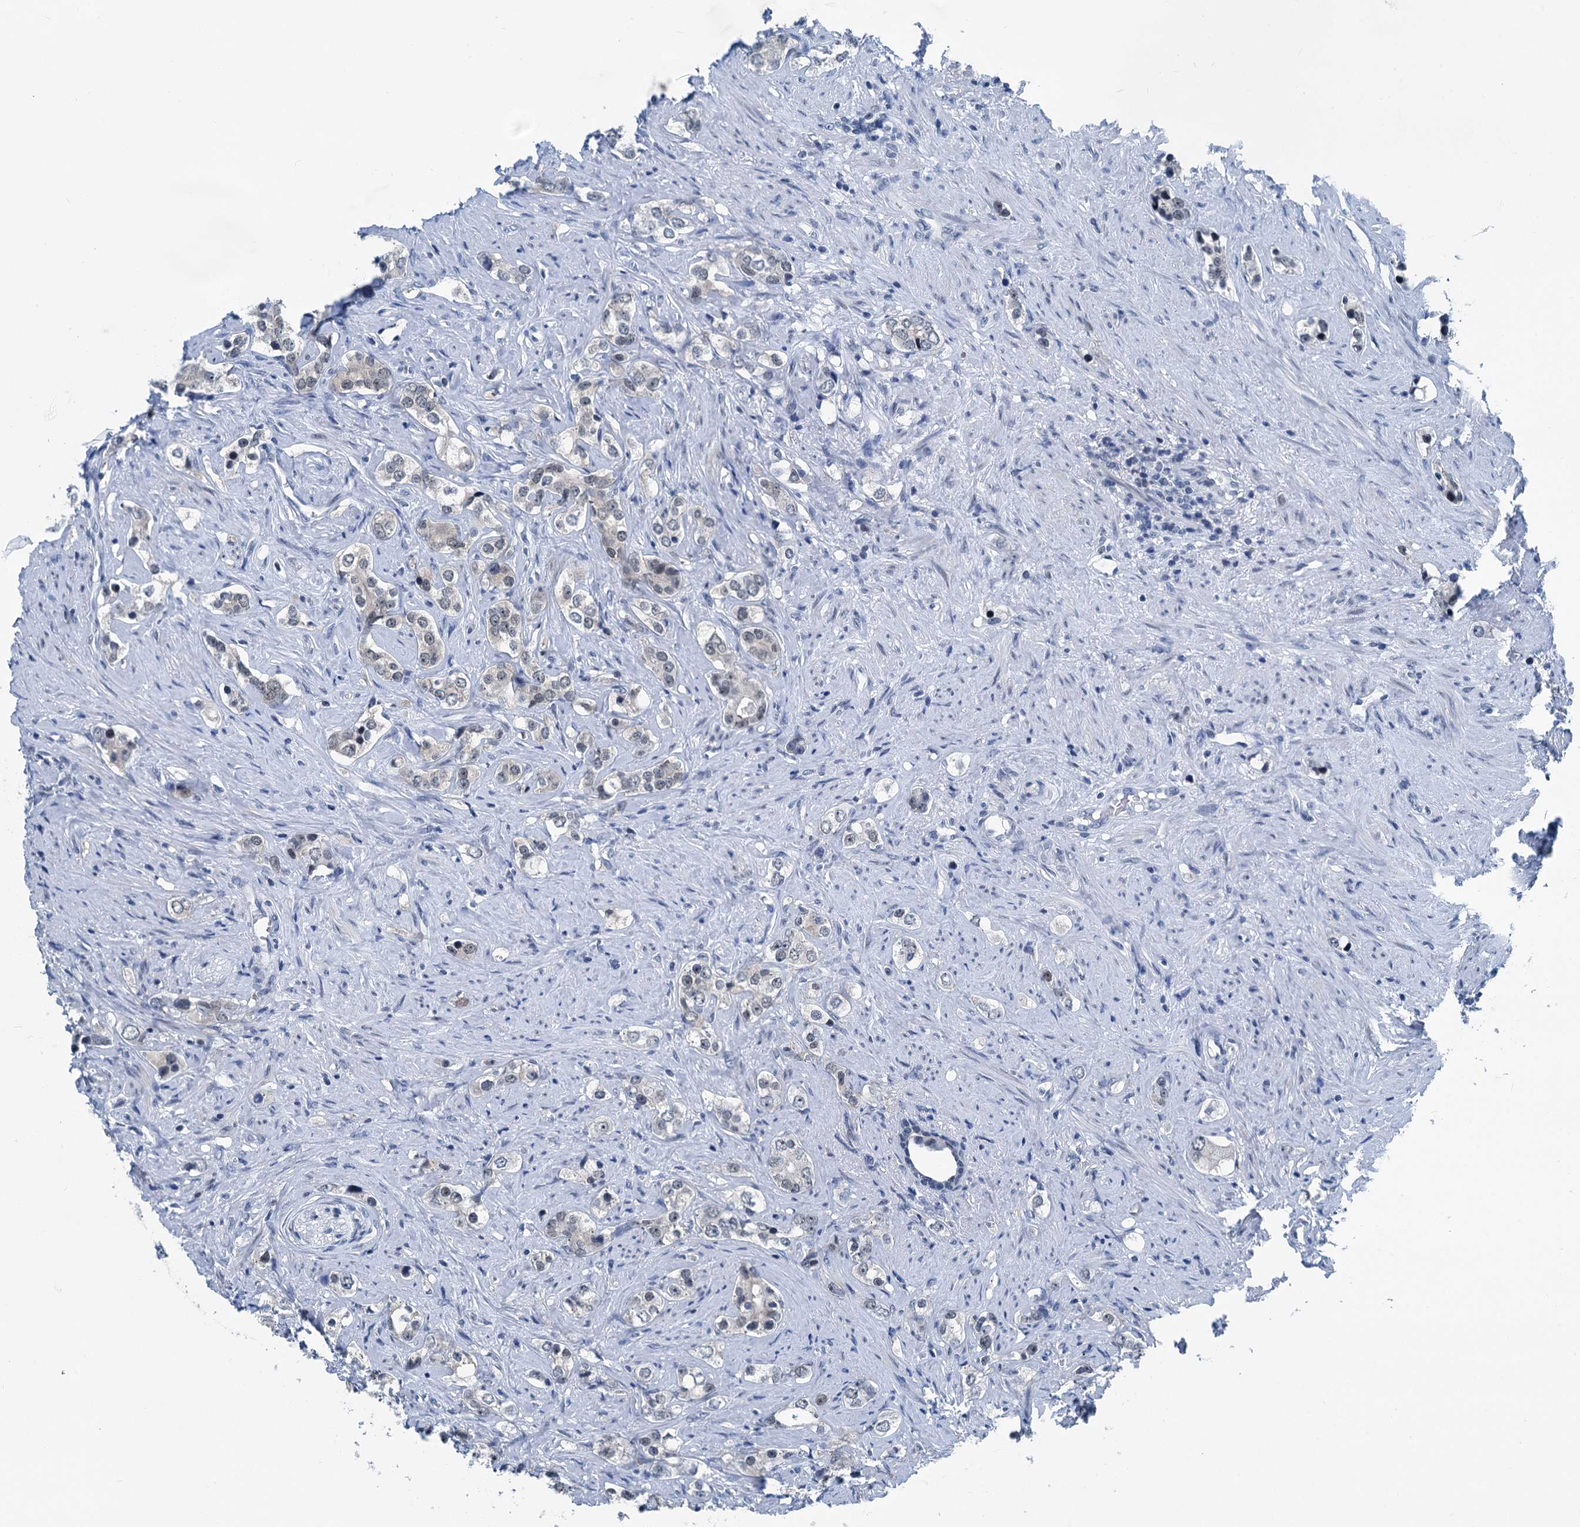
{"staining": {"intensity": "negative", "quantity": "none", "location": "none"}, "tissue": "prostate cancer", "cell_type": "Tumor cells", "image_type": "cancer", "snomed": [{"axis": "morphology", "description": "Adenocarcinoma, High grade"}, {"axis": "topography", "description": "Prostate"}], "caption": "A photomicrograph of high-grade adenocarcinoma (prostate) stained for a protein displays no brown staining in tumor cells.", "gene": "TRPT1", "patient": {"sex": "male", "age": 63}}